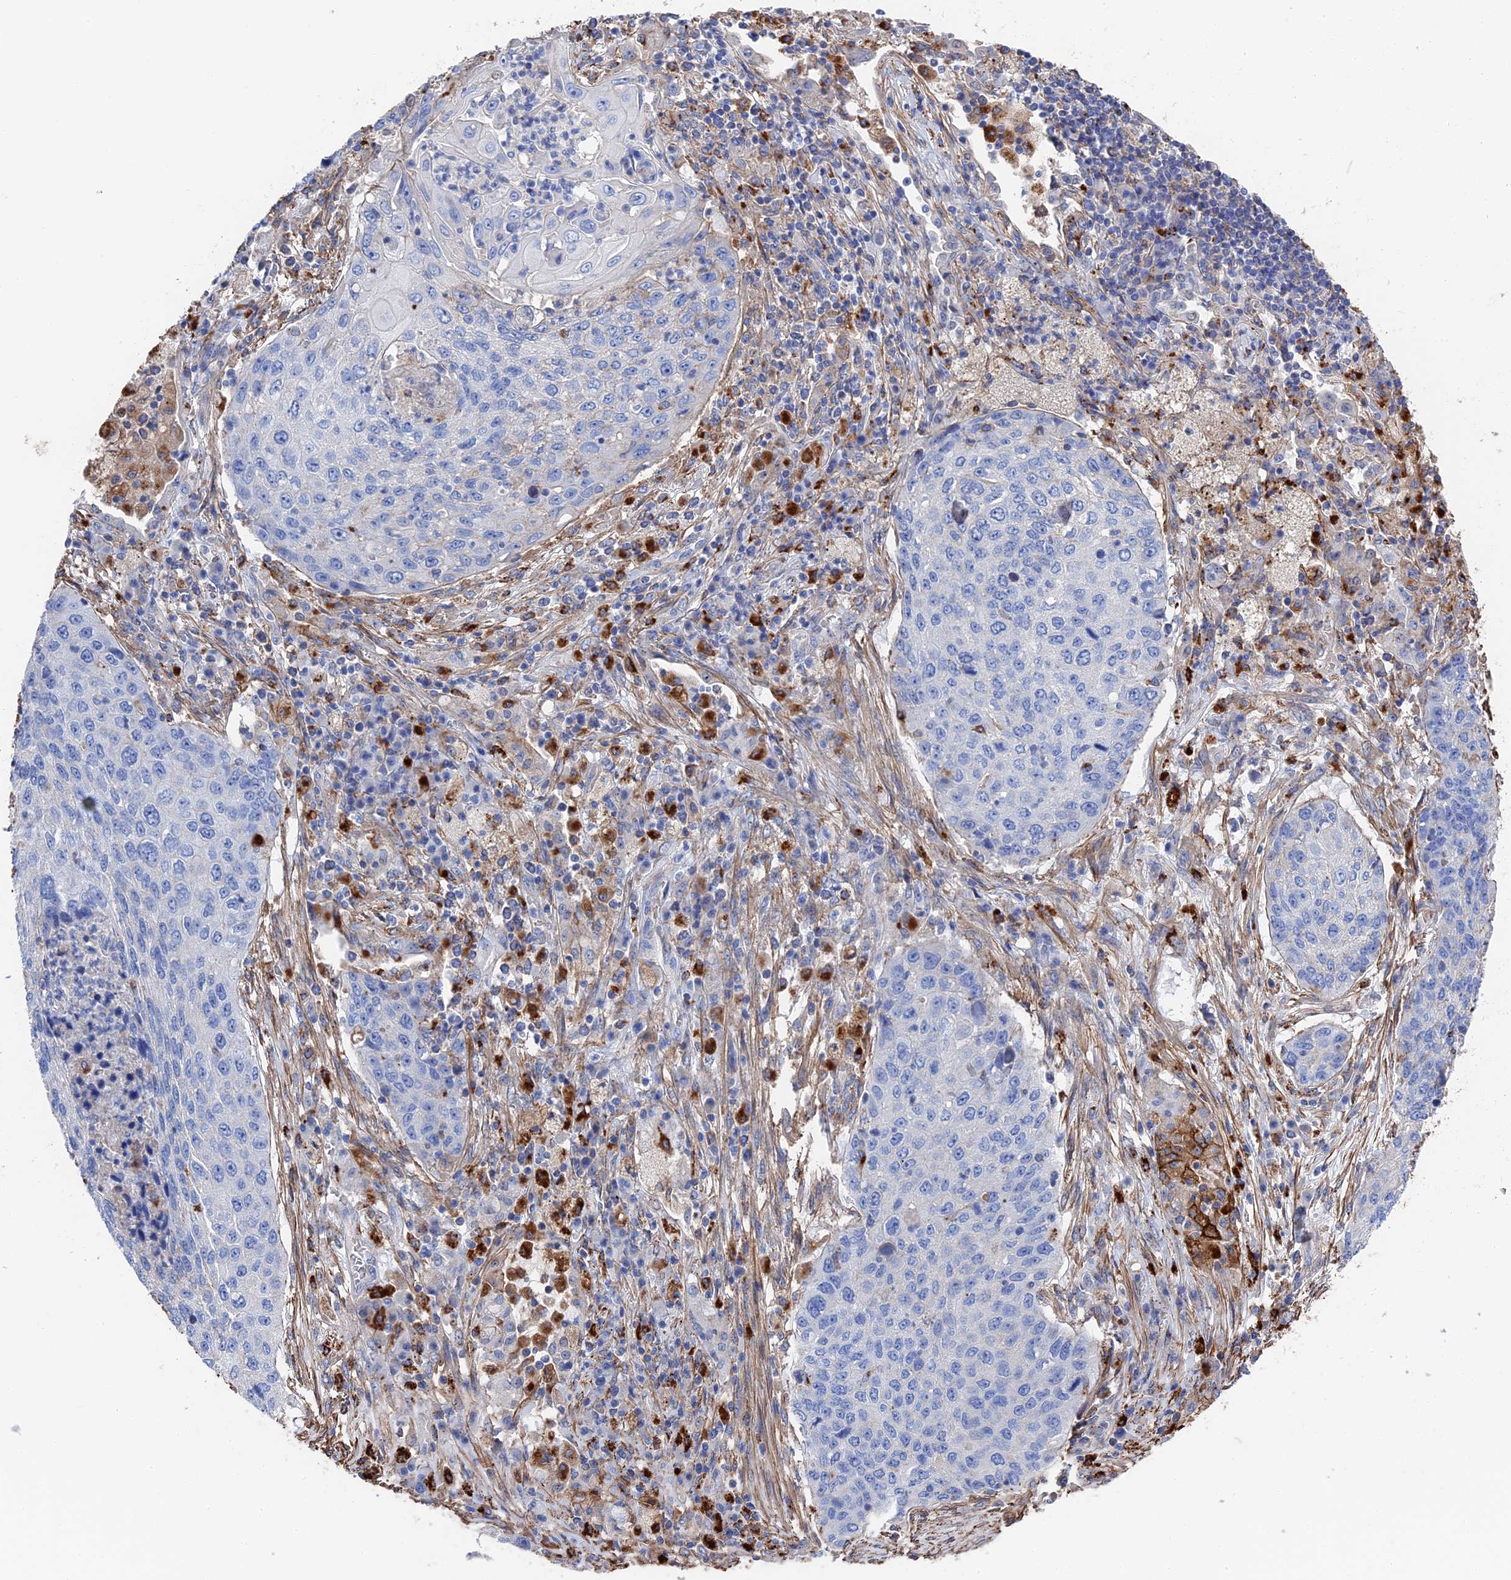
{"staining": {"intensity": "negative", "quantity": "none", "location": "none"}, "tissue": "lung cancer", "cell_type": "Tumor cells", "image_type": "cancer", "snomed": [{"axis": "morphology", "description": "Squamous cell carcinoma, NOS"}, {"axis": "topography", "description": "Lung"}], "caption": "The image reveals no staining of tumor cells in lung cancer (squamous cell carcinoma). The staining was performed using DAB (3,3'-diaminobenzidine) to visualize the protein expression in brown, while the nuclei were stained in blue with hematoxylin (Magnification: 20x).", "gene": "STRA6", "patient": {"sex": "female", "age": 63}}